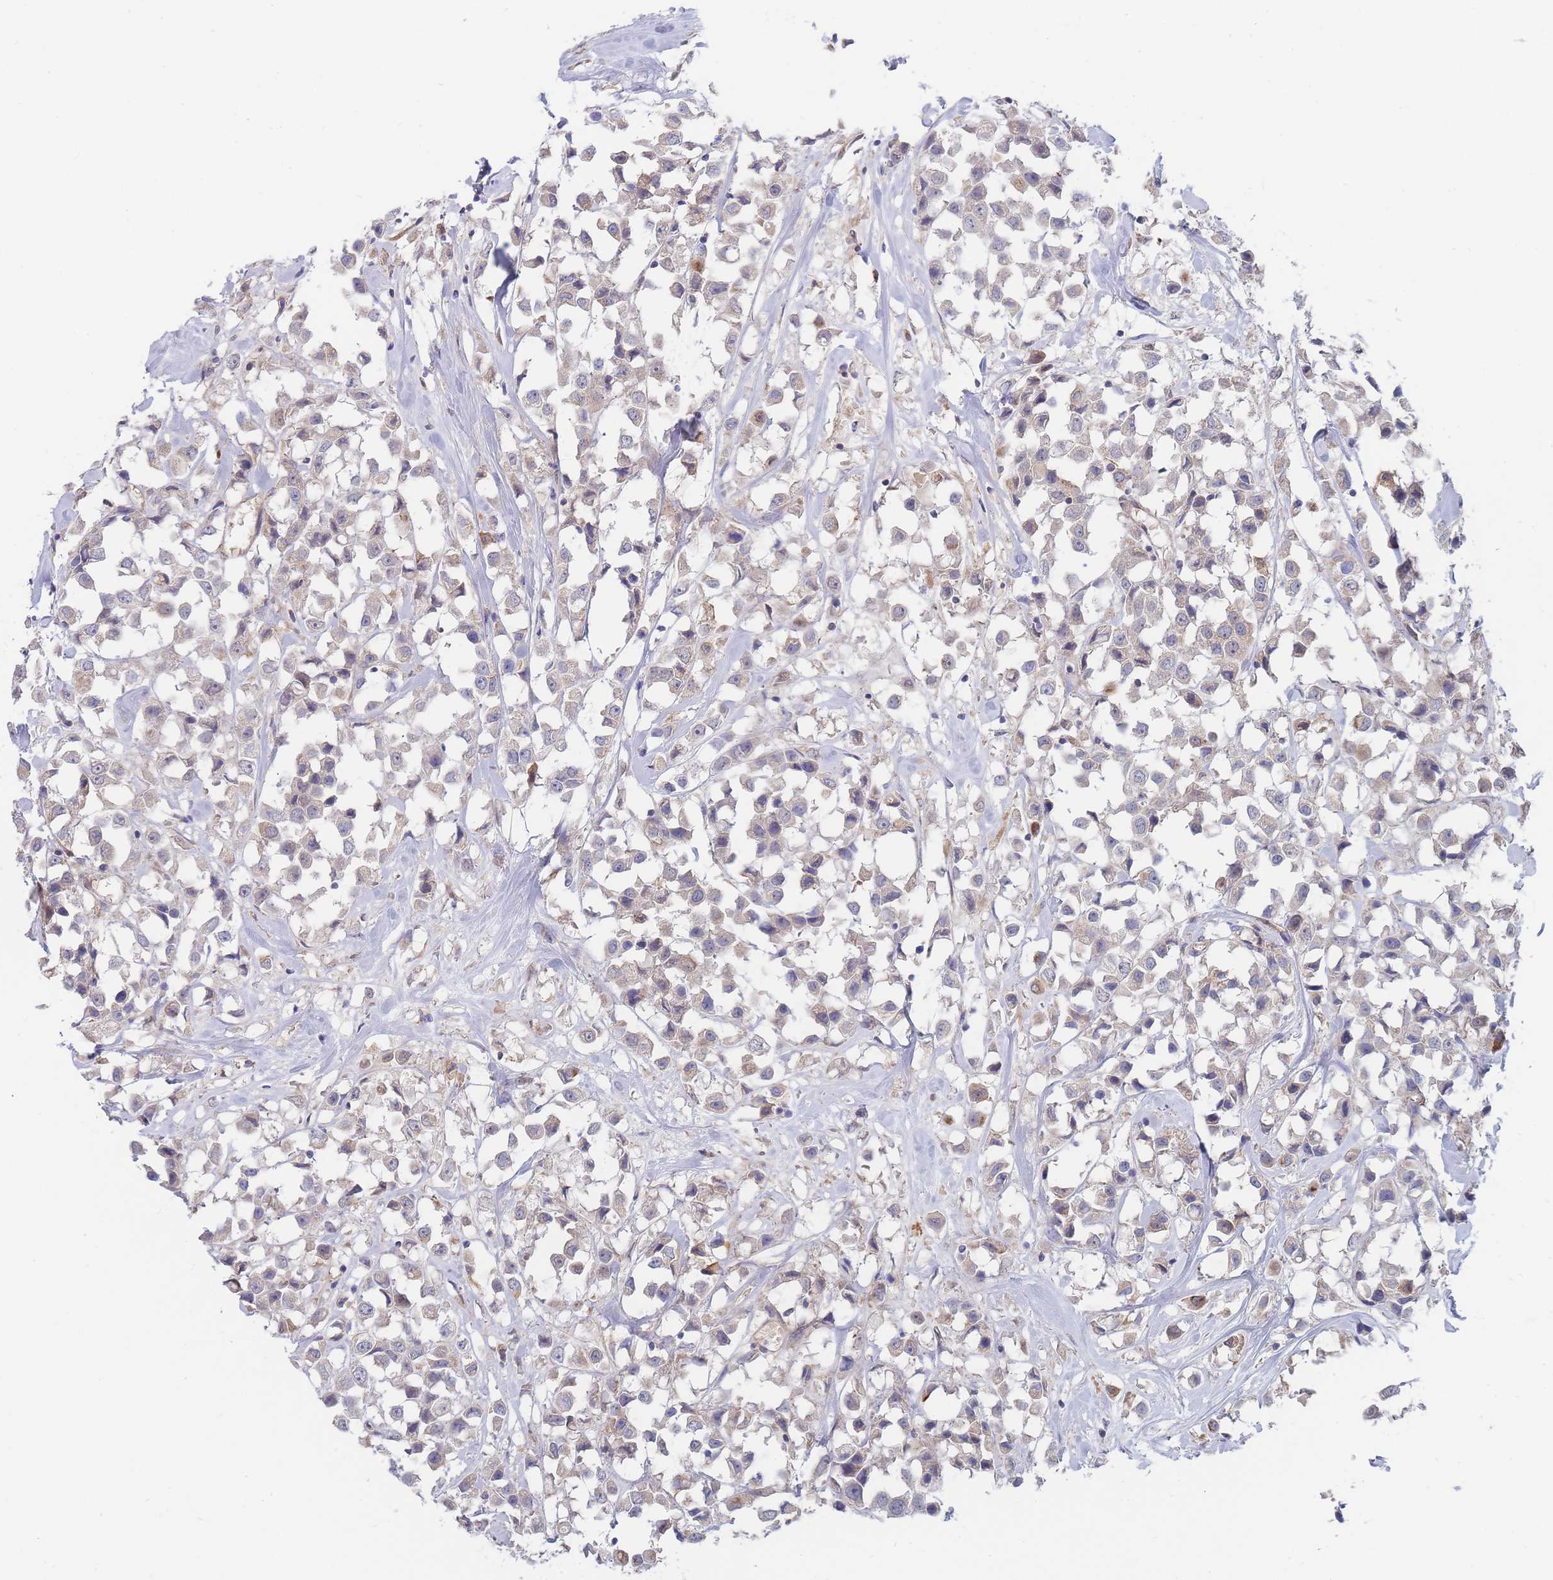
{"staining": {"intensity": "weak", "quantity": "25%-75%", "location": "cytoplasmic/membranous"}, "tissue": "breast cancer", "cell_type": "Tumor cells", "image_type": "cancer", "snomed": [{"axis": "morphology", "description": "Duct carcinoma"}, {"axis": "topography", "description": "Breast"}], "caption": "Weak cytoplasmic/membranous expression is appreciated in about 25%-75% of tumor cells in breast cancer.", "gene": "NUB1", "patient": {"sex": "female", "age": 61}}